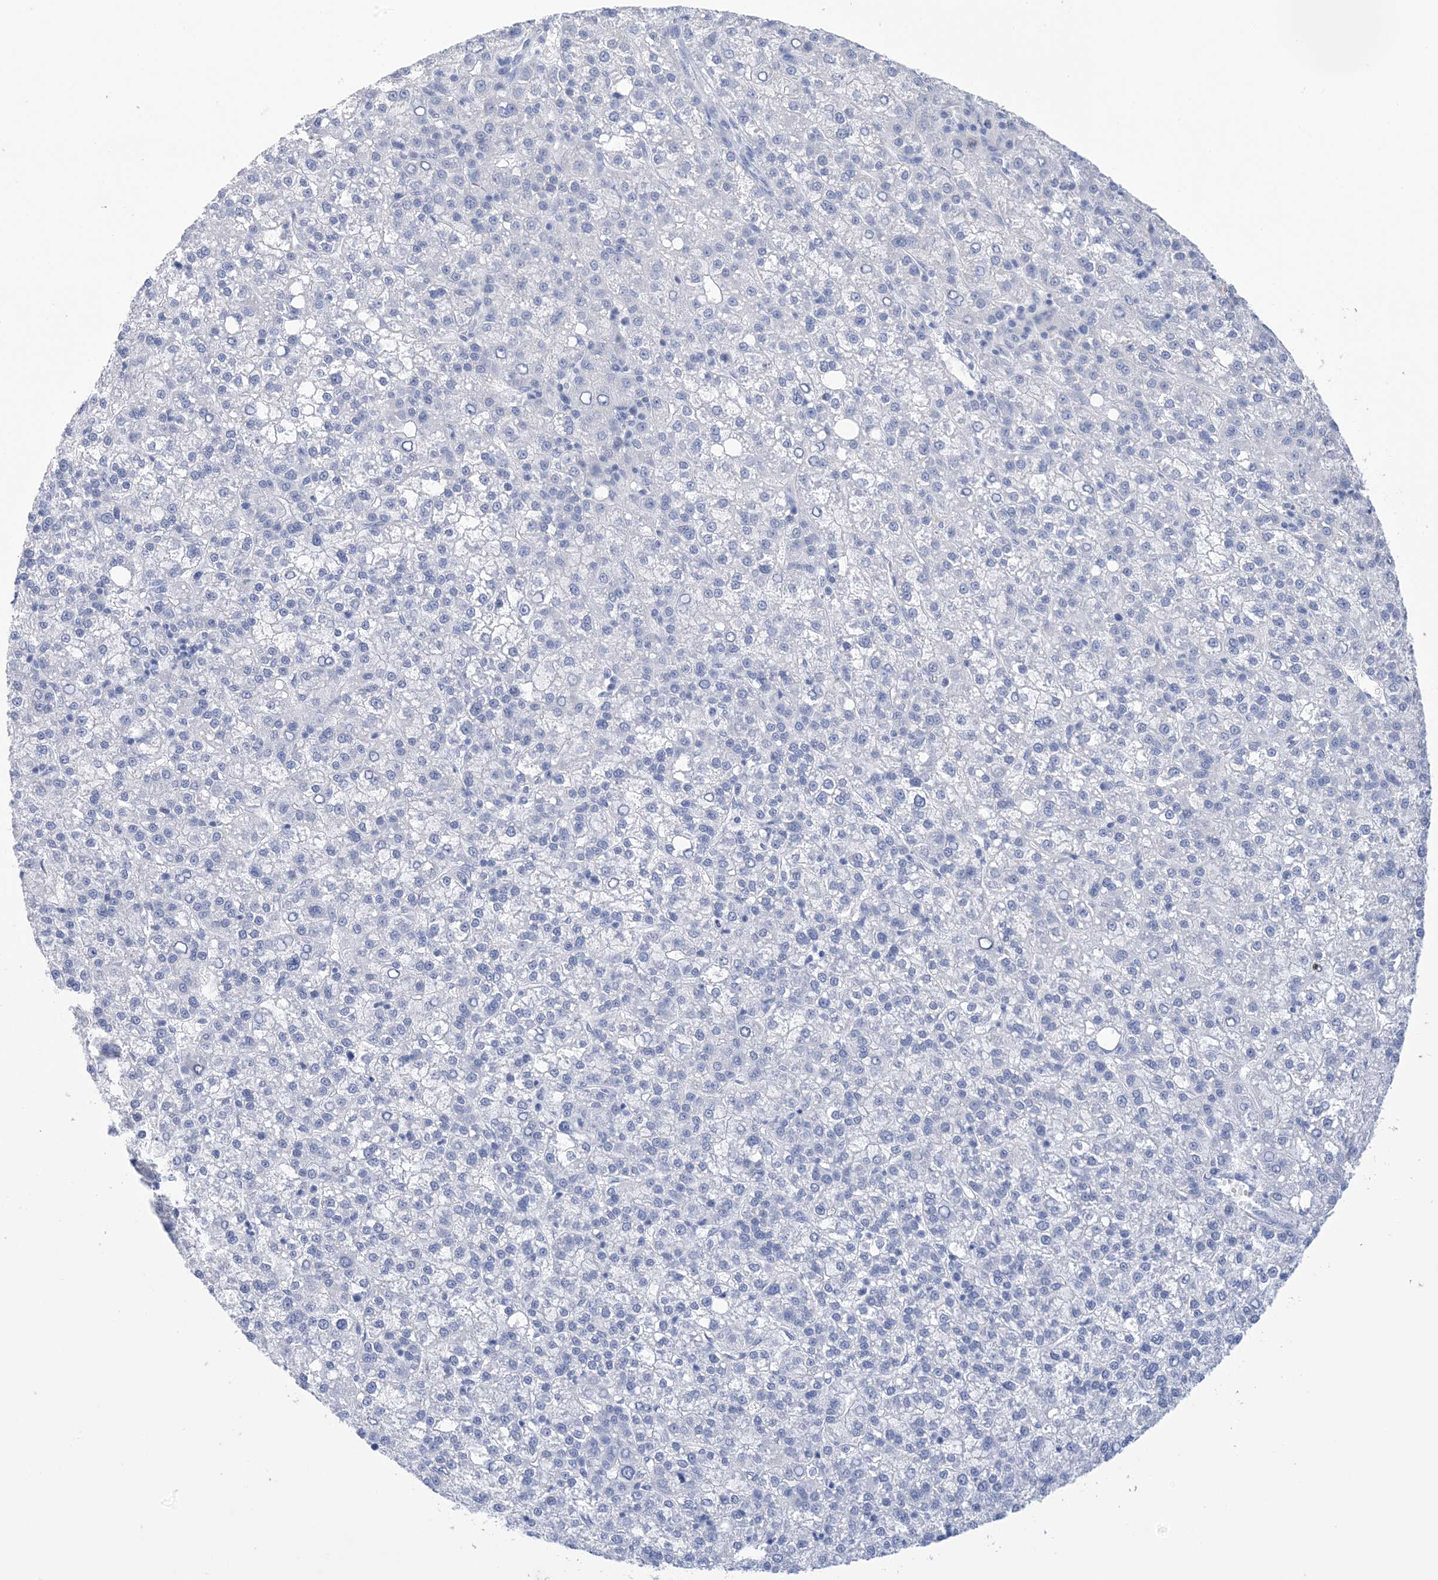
{"staining": {"intensity": "negative", "quantity": "none", "location": "none"}, "tissue": "liver cancer", "cell_type": "Tumor cells", "image_type": "cancer", "snomed": [{"axis": "morphology", "description": "Carcinoma, Hepatocellular, NOS"}, {"axis": "topography", "description": "Liver"}], "caption": "The micrograph displays no significant staining in tumor cells of hepatocellular carcinoma (liver).", "gene": "DSC3", "patient": {"sex": "female", "age": 58}}